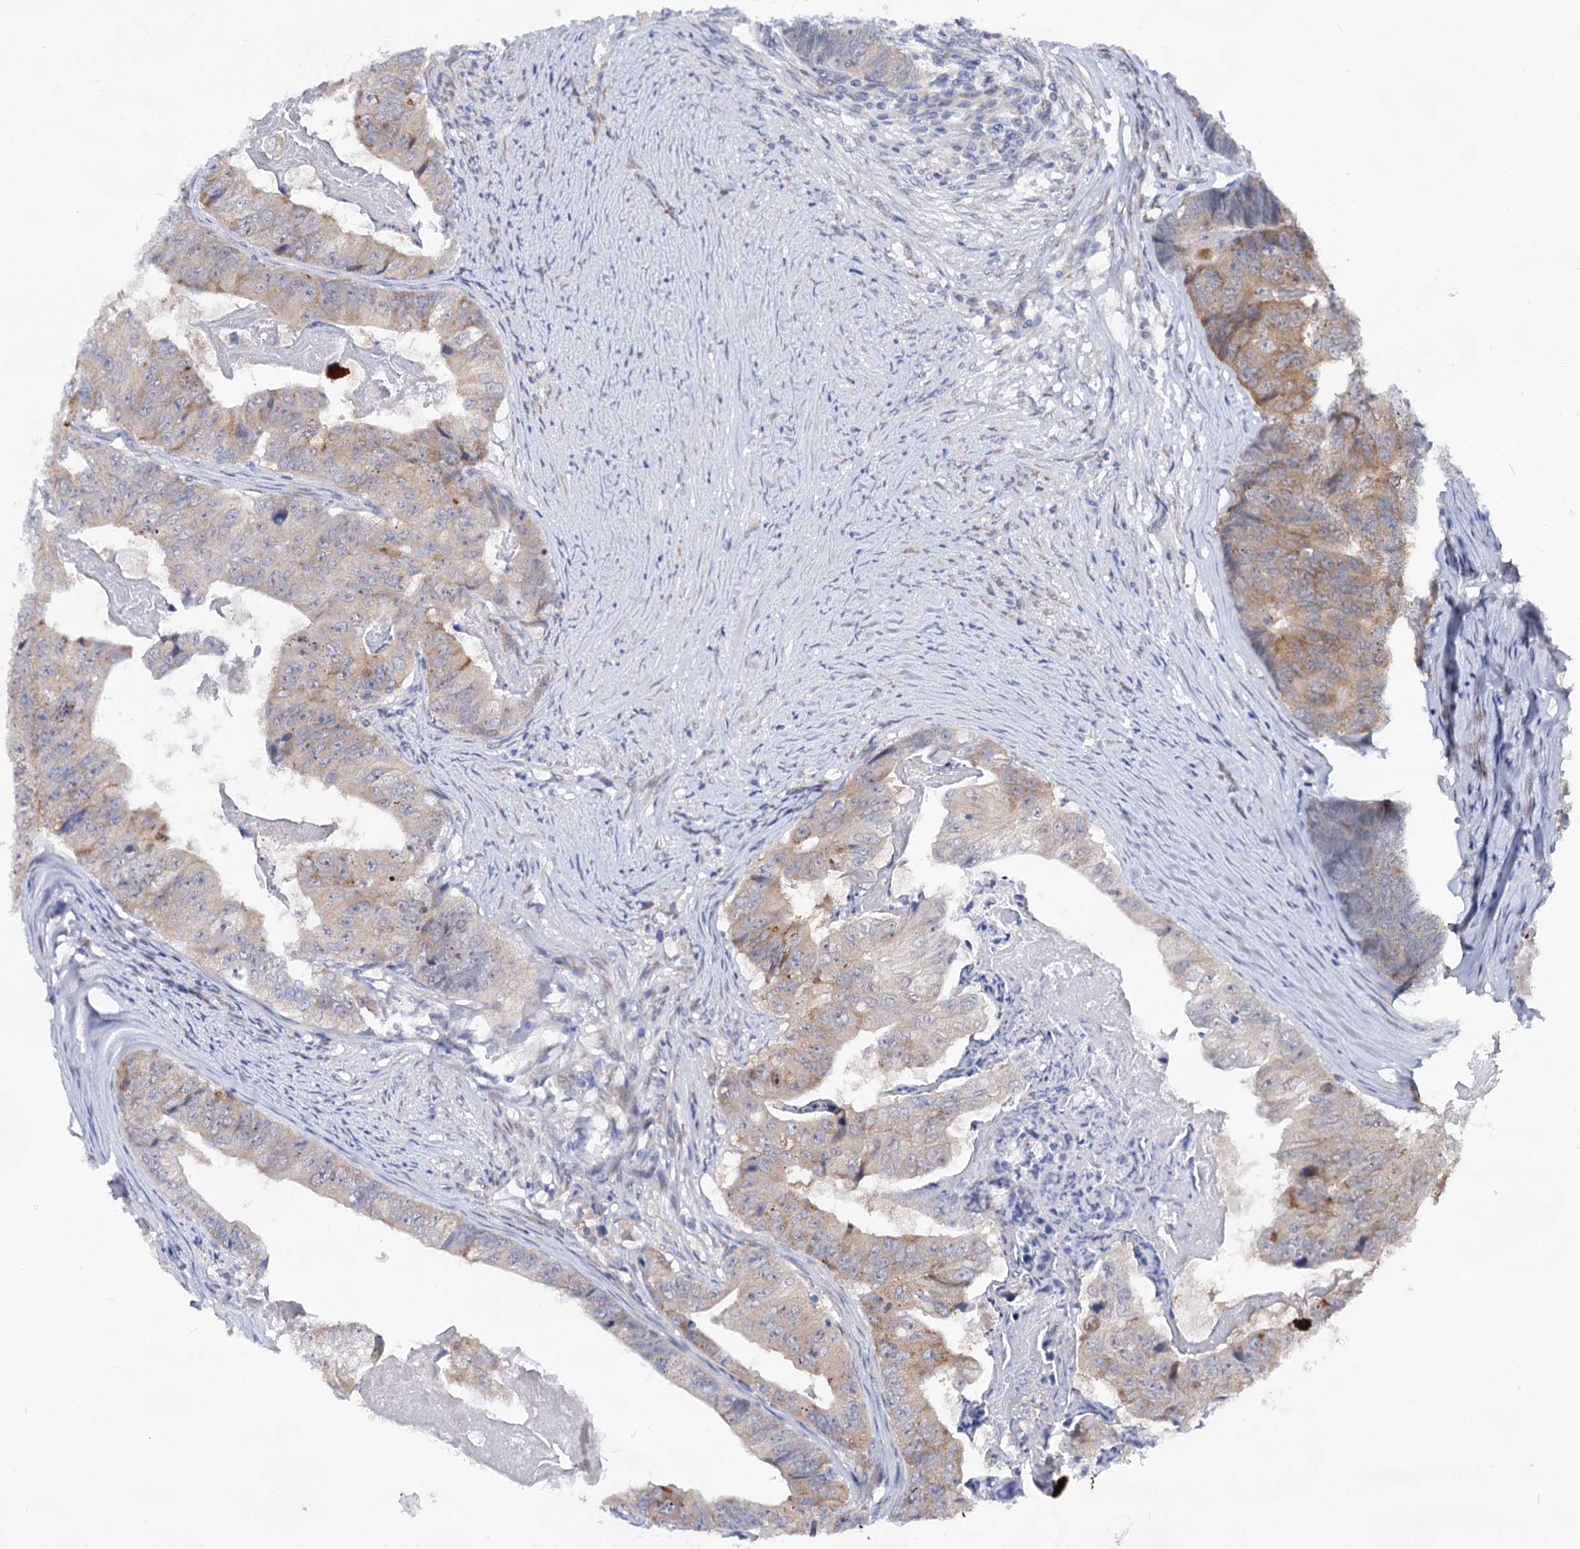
{"staining": {"intensity": "moderate", "quantity": "25%-75%", "location": "cytoplasmic/membranous"}, "tissue": "colorectal cancer", "cell_type": "Tumor cells", "image_type": "cancer", "snomed": [{"axis": "morphology", "description": "Adenocarcinoma, NOS"}, {"axis": "topography", "description": "Colon"}], "caption": "Immunohistochemistry (IHC) staining of colorectal adenocarcinoma, which displays medium levels of moderate cytoplasmic/membranous expression in approximately 25%-75% of tumor cells indicating moderate cytoplasmic/membranous protein positivity. The staining was performed using DAB (3,3'-diaminobenzidine) (brown) for protein detection and nuclei were counterstained in hematoxylin (blue).", "gene": "CAPRIN2", "patient": {"sex": "female", "age": 67}}